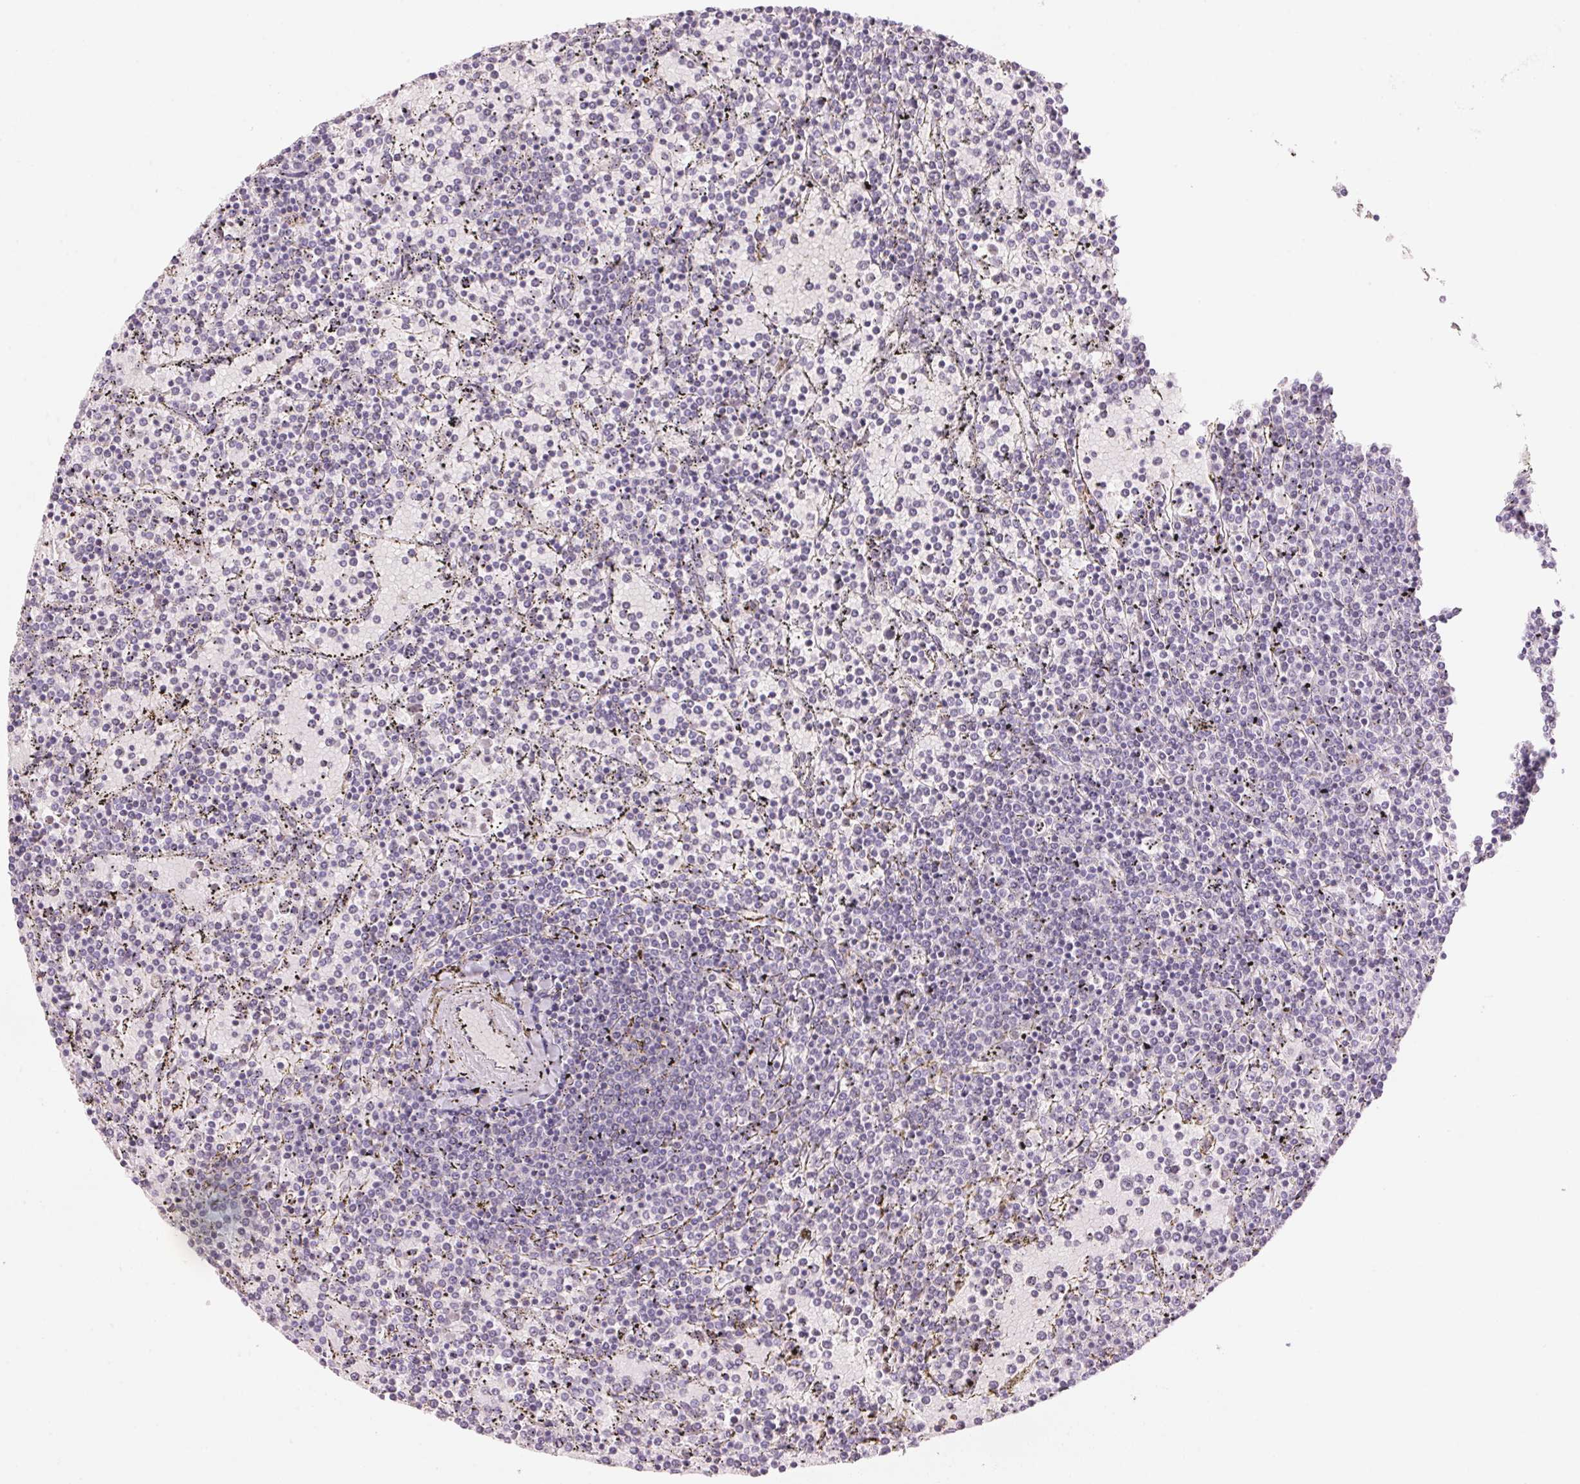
{"staining": {"intensity": "negative", "quantity": "none", "location": "none"}, "tissue": "lymphoma", "cell_type": "Tumor cells", "image_type": "cancer", "snomed": [{"axis": "morphology", "description": "Malignant lymphoma, non-Hodgkin's type, Low grade"}, {"axis": "topography", "description": "Spleen"}], "caption": "Lymphoma stained for a protein using IHC exhibits no staining tumor cells.", "gene": "CYP11B1", "patient": {"sex": "female", "age": 77}}